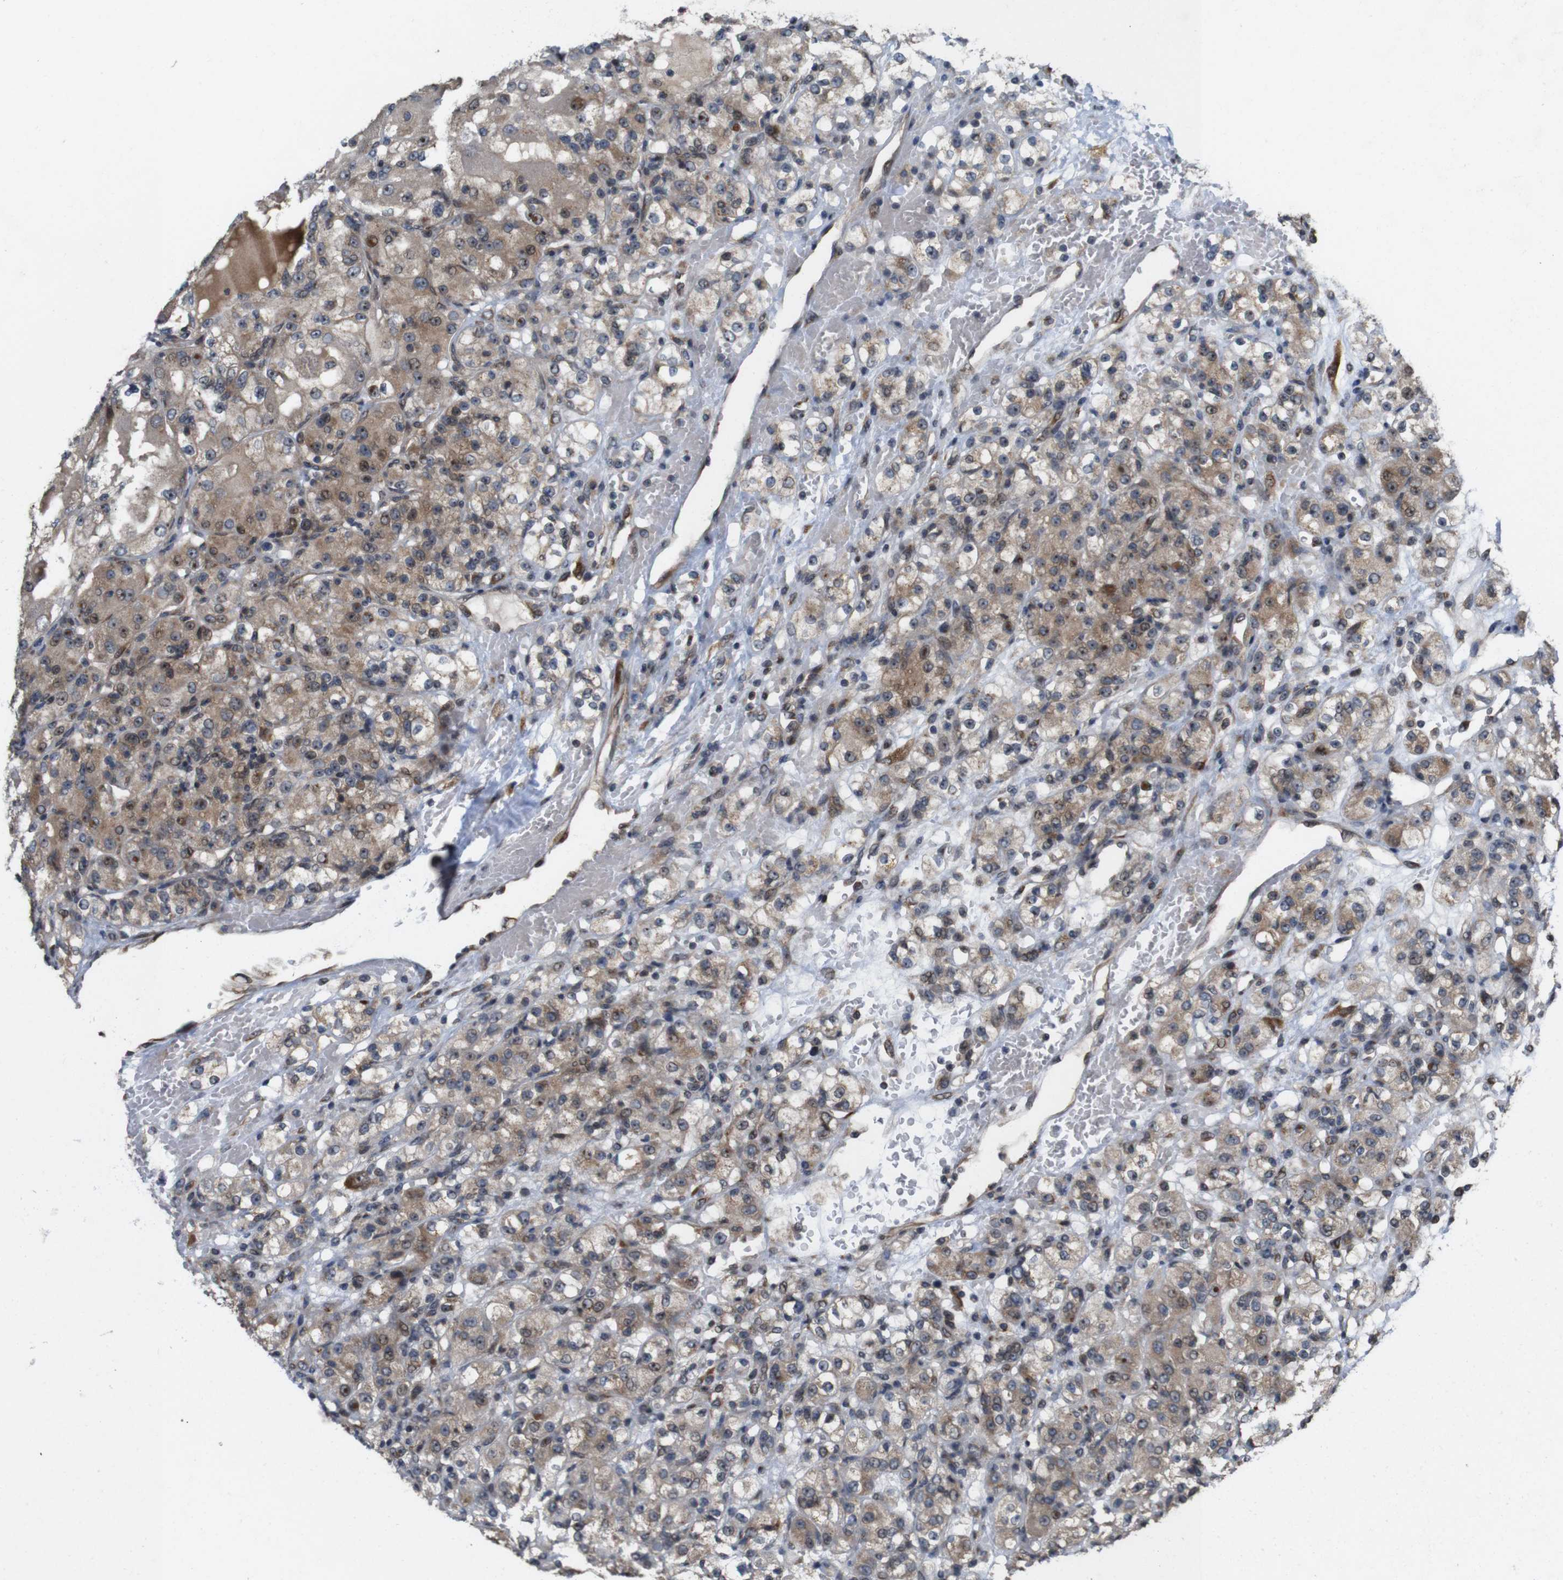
{"staining": {"intensity": "moderate", "quantity": ">75%", "location": "cytoplasmic/membranous,nuclear"}, "tissue": "renal cancer", "cell_type": "Tumor cells", "image_type": "cancer", "snomed": [{"axis": "morphology", "description": "Normal tissue, NOS"}, {"axis": "morphology", "description": "Adenocarcinoma, NOS"}, {"axis": "topography", "description": "Kidney"}], "caption": "DAB (3,3'-diaminobenzidine) immunohistochemical staining of renal cancer (adenocarcinoma) shows moderate cytoplasmic/membranous and nuclear protein positivity in approximately >75% of tumor cells.", "gene": "EFCAB14", "patient": {"sex": "male", "age": 61}}